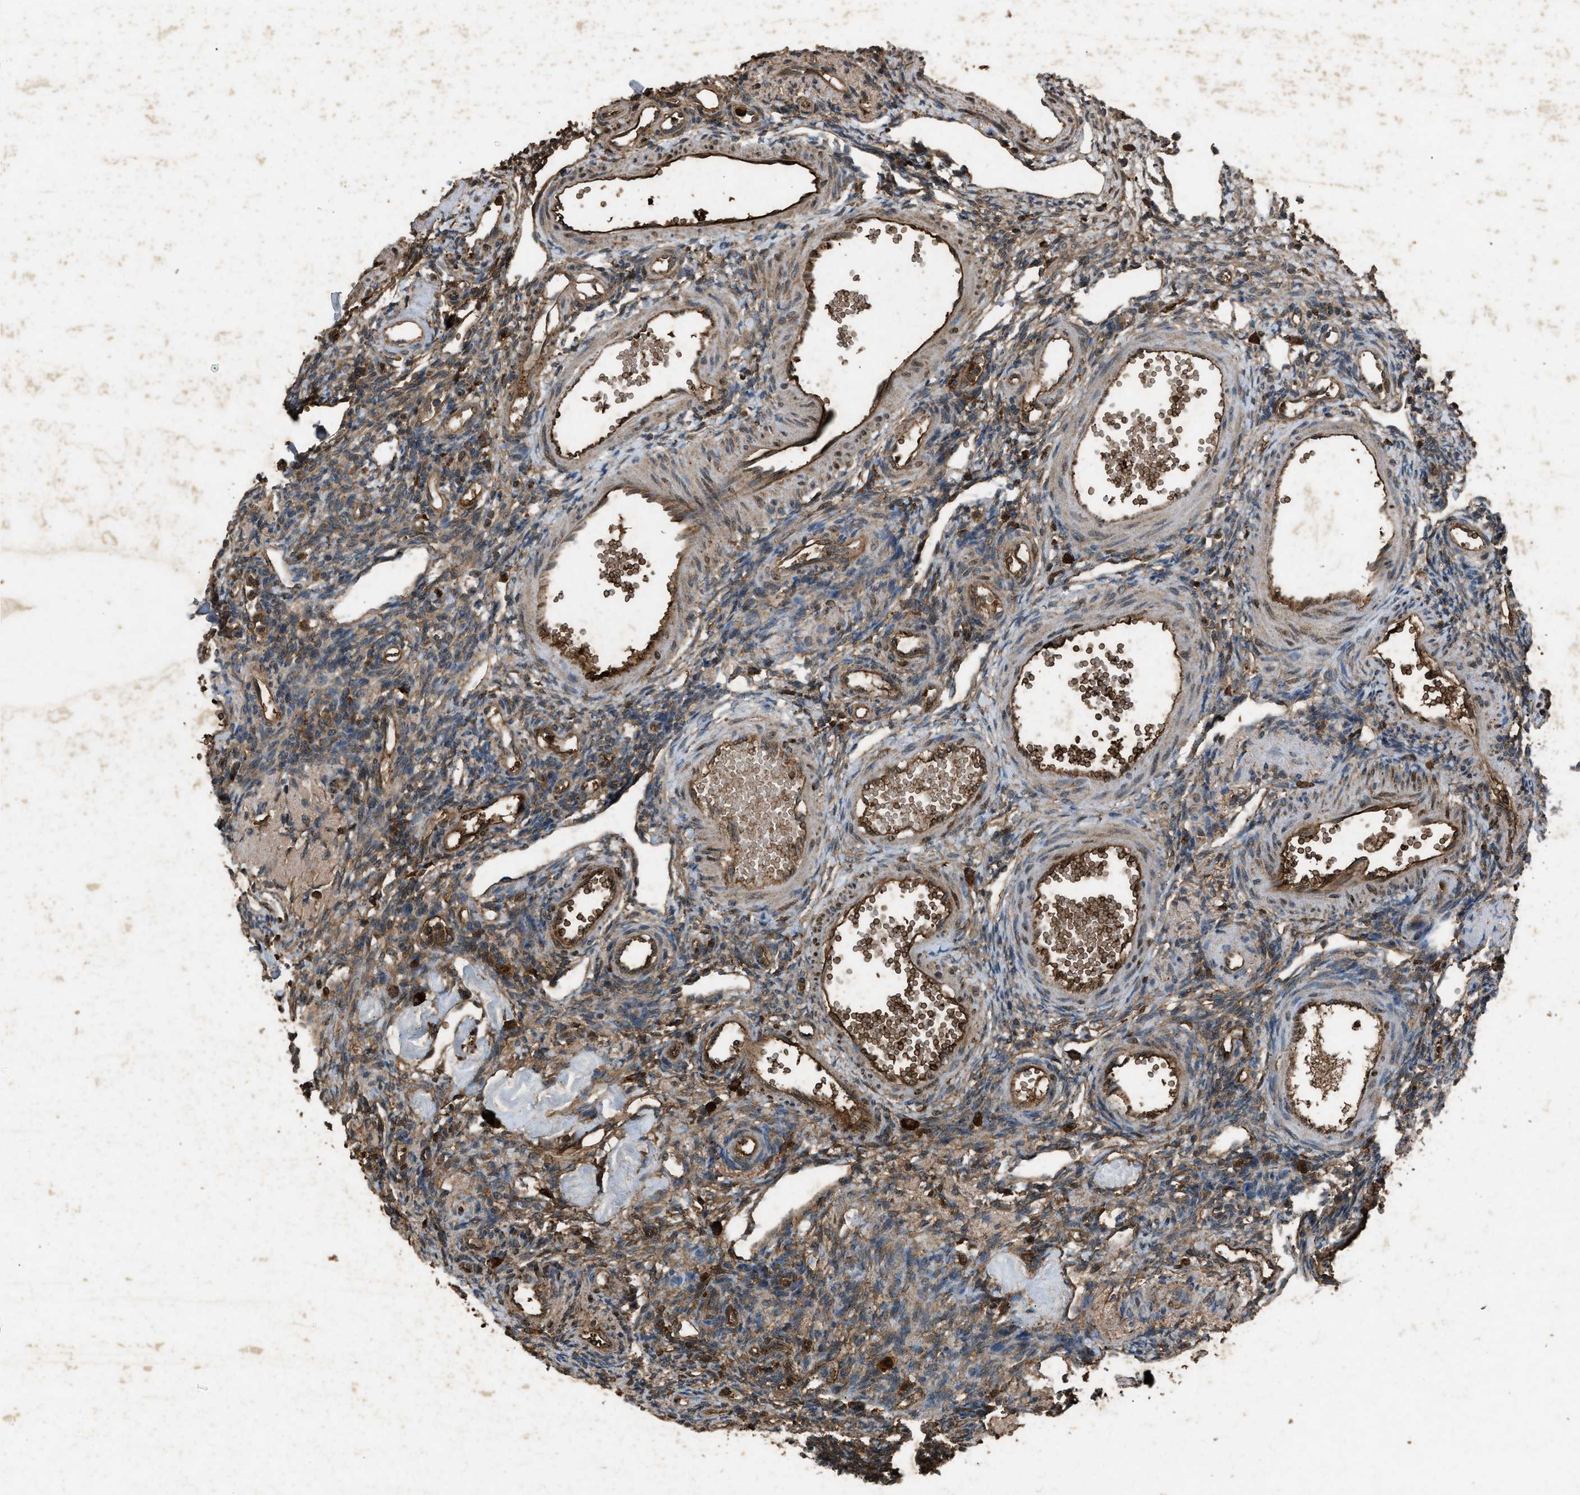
{"staining": {"intensity": "moderate", "quantity": ">75%", "location": "cytoplasmic/membranous"}, "tissue": "ovary", "cell_type": "Ovarian stroma cells", "image_type": "normal", "snomed": [{"axis": "morphology", "description": "Normal tissue, NOS"}, {"axis": "topography", "description": "Ovary"}], "caption": "This is a histology image of immunohistochemistry staining of benign ovary, which shows moderate staining in the cytoplasmic/membranous of ovarian stroma cells.", "gene": "PSMD1", "patient": {"sex": "female", "age": 33}}